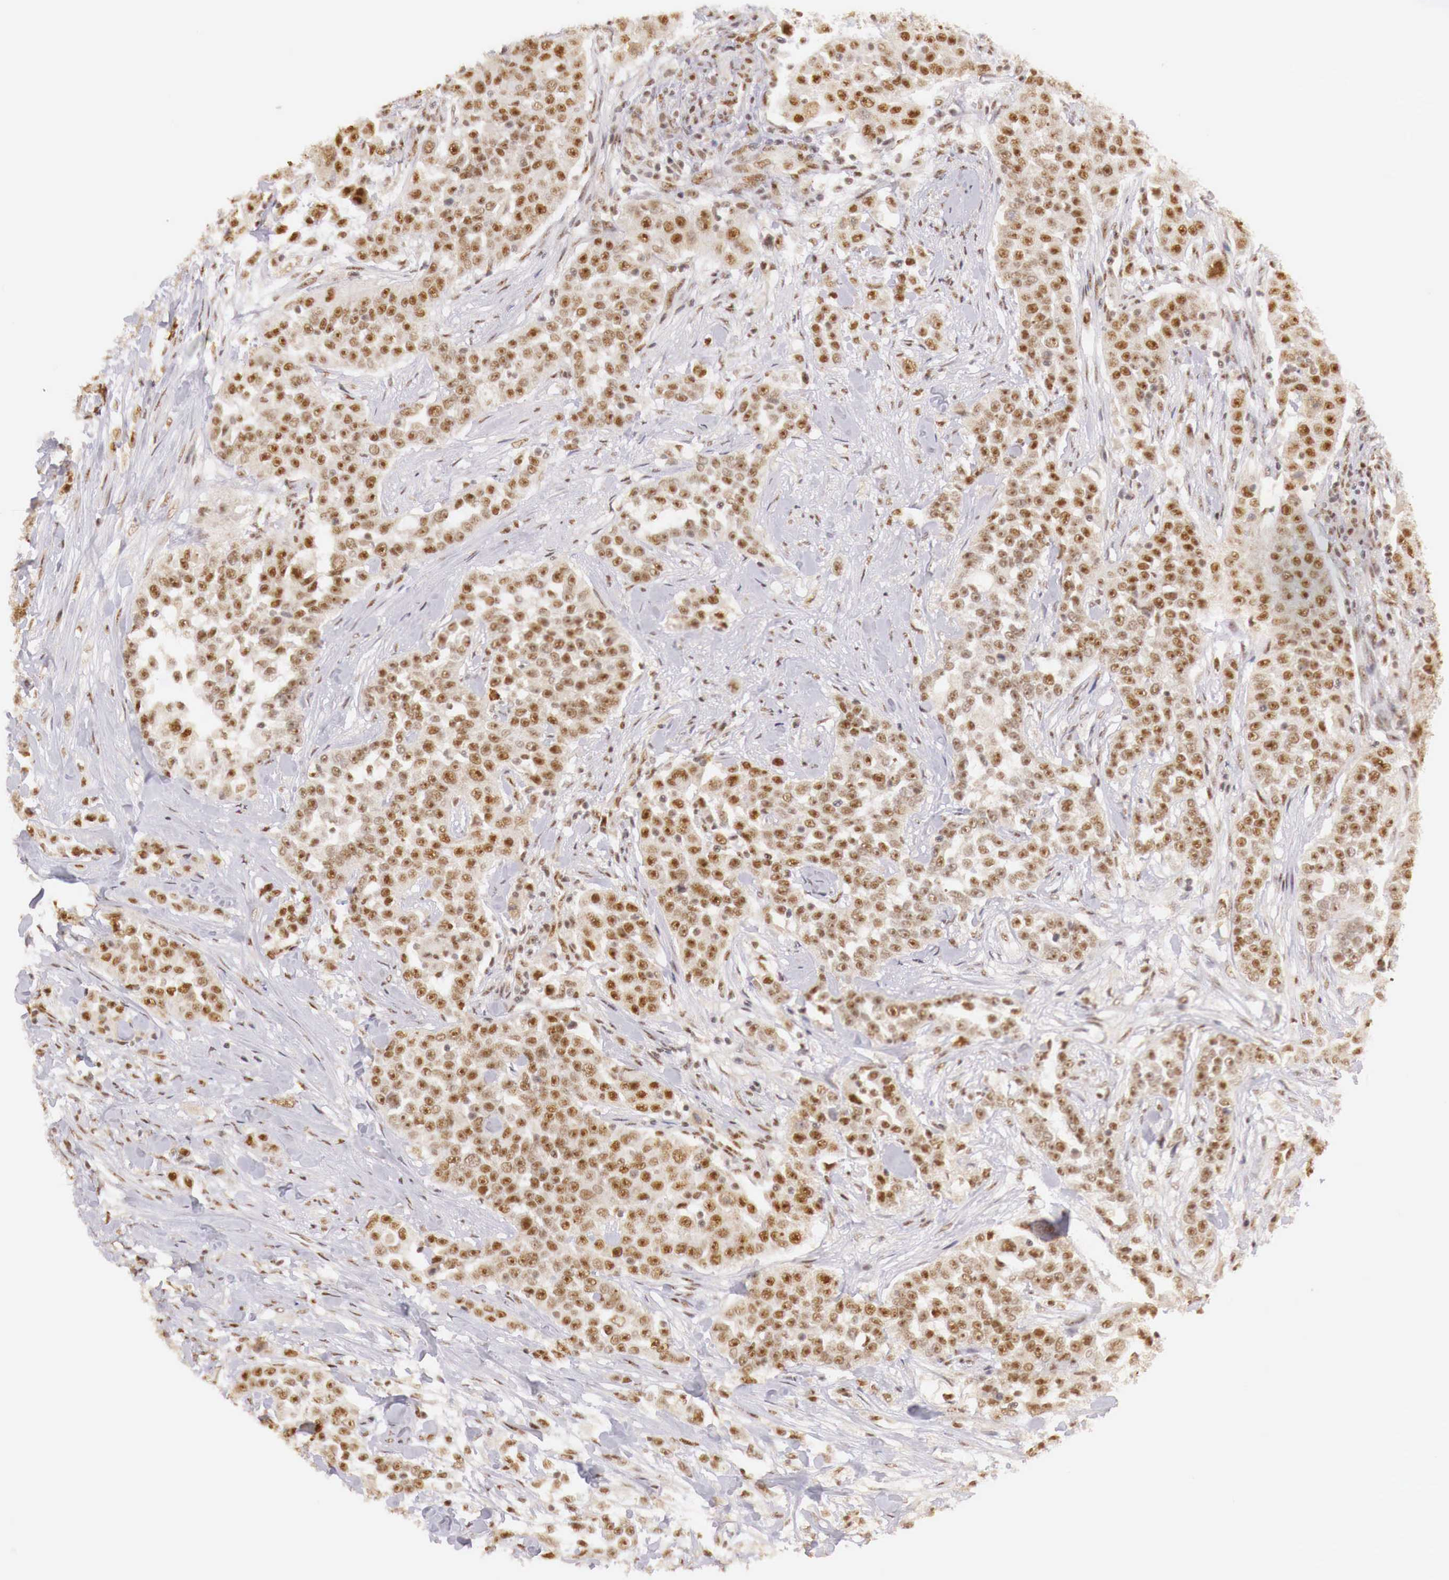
{"staining": {"intensity": "moderate", "quantity": ">75%", "location": "cytoplasmic/membranous,nuclear"}, "tissue": "urothelial cancer", "cell_type": "Tumor cells", "image_type": "cancer", "snomed": [{"axis": "morphology", "description": "Urothelial carcinoma, High grade"}, {"axis": "topography", "description": "Urinary bladder"}], "caption": "A micrograph of urothelial cancer stained for a protein reveals moderate cytoplasmic/membranous and nuclear brown staining in tumor cells. The protein is stained brown, and the nuclei are stained in blue (DAB (3,3'-diaminobenzidine) IHC with brightfield microscopy, high magnification).", "gene": "GPKOW", "patient": {"sex": "female", "age": 80}}